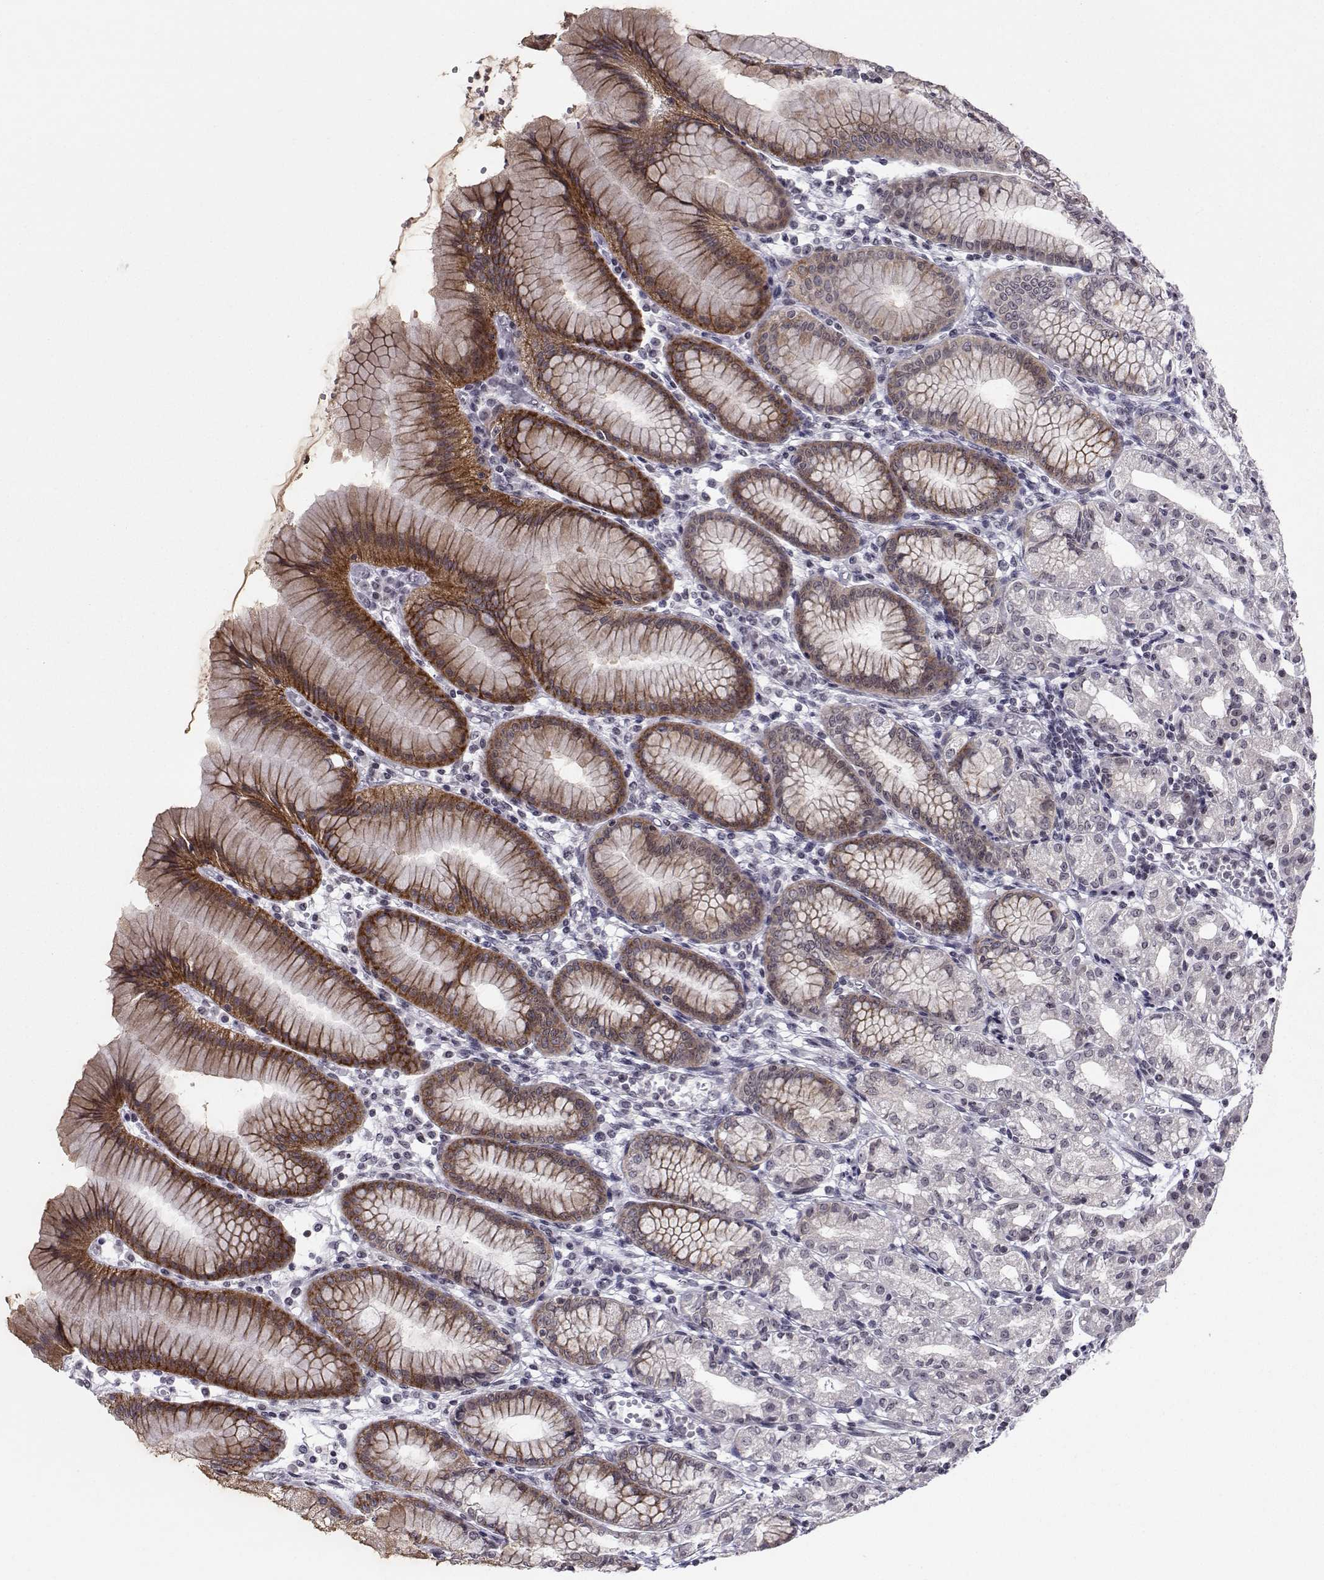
{"staining": {"intensity": "moderate", "quantity": "25%-75%", "location": "cytoplasmic/membranous"}, "tissue": "stomach", "cell_type": "Glandular cells", "image_type": "normal", "snomed": [{"axis": "morphology", "description": "Normal tissue, NOS"}, {"axis": "topography", "description": "Skeletal muscle"}, {"axis": "topography", "description": "Stomach"}], "caption": "Protein expression analysis of normal stomach exhibits moderate cytoplasmic/membranous expression in approximately 25%-75% of glandular cells. The protein of interest is stained brown, and the nuclei are stained in blue (DAB (3,3'-diaminobenzidine) IHC with brightfield microscopy, high magnification).", "gene": "MARCHF4", "patient": {"sex": "female", "age": 57}}